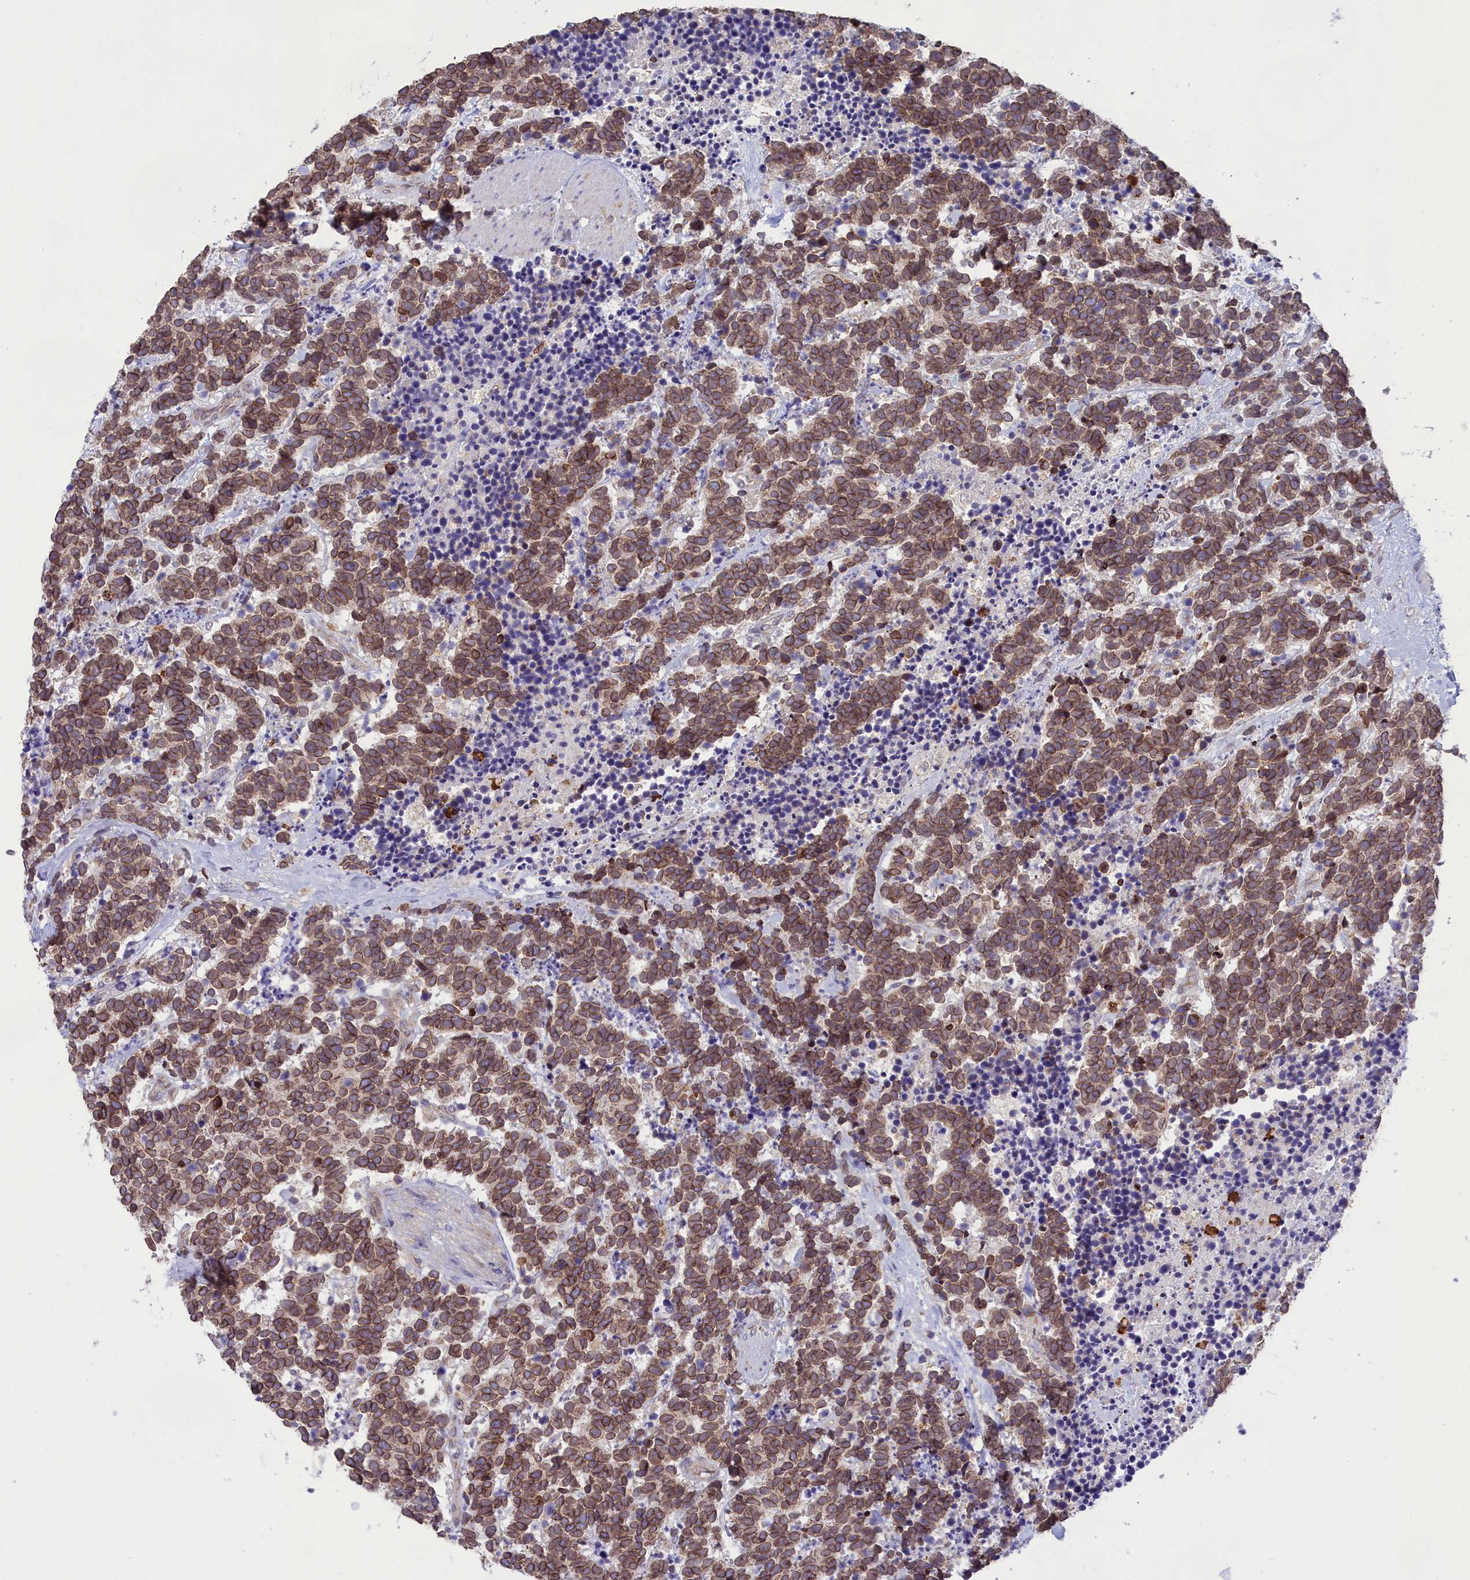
{"staining": {"intensity": "moderate", "quantity": ">75%", "location": "cytoplasmic/membranous"}, "tissue": "carcinoid", "cell_type": "Tumor cells", "image_type": "cancer", "snomed": [{"axis": "morphology", "description": "Carcinoma, NOS"}, {"axis": "morphology", "description": "Carcinoid, malignant, NOS"}, {"axis": "topography", "description": "Prostate"}], "caption": "This is a photomicrograph of IHC staining of carcinoid, which shows moderate positivity in the cytoplasmic/membranous of tumor cells.", "gene": "PKHD1L1", "patient": {"sex": "male", "age": 57}}